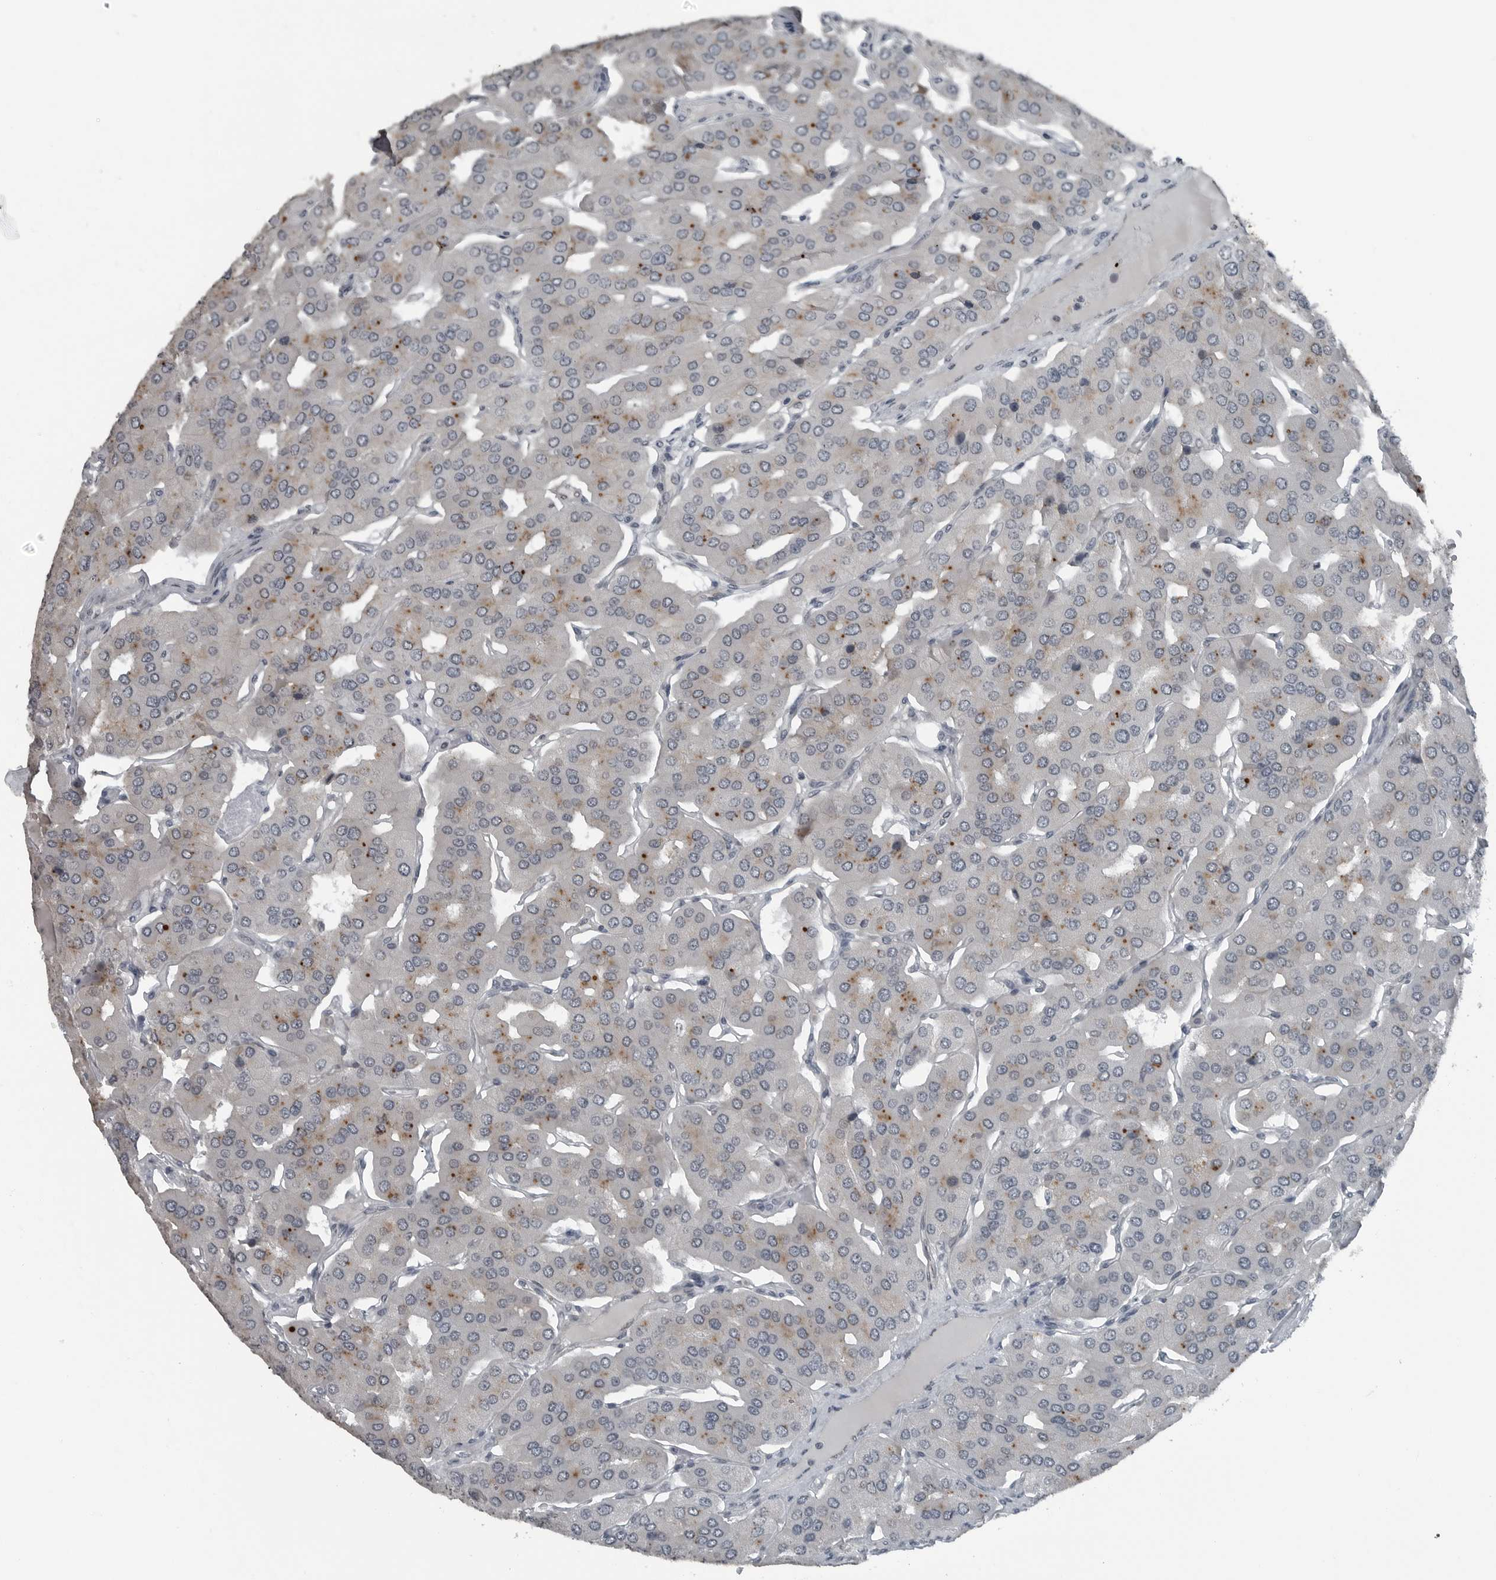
{"staining": {"intensity": "moderate", "quantity": "25%-75%", "location": "cytoplasmic/membranous"}, "tissue": "parathyroid gland", "cell_type": "Glandular cells", "image_type": "normal", "snomed": [{"axis": "morphology", "description": "Normal tissue, NOS"}, {"axis": "morphology", "description": "Adenoma, NOS"}, {"axis": "topography", "description": "Parathyroid gland"}], "caption": "Protein expression analysis of unremarkable human parathyroid gland reveals moderate cytoplasmic/membranous staining in approximately 25%-75% of glandular cells. (Brightfield microscopy of DAB IHC at high magnification).", "gene": "GAK", "patient": {"sex": "female", "age": 86}}